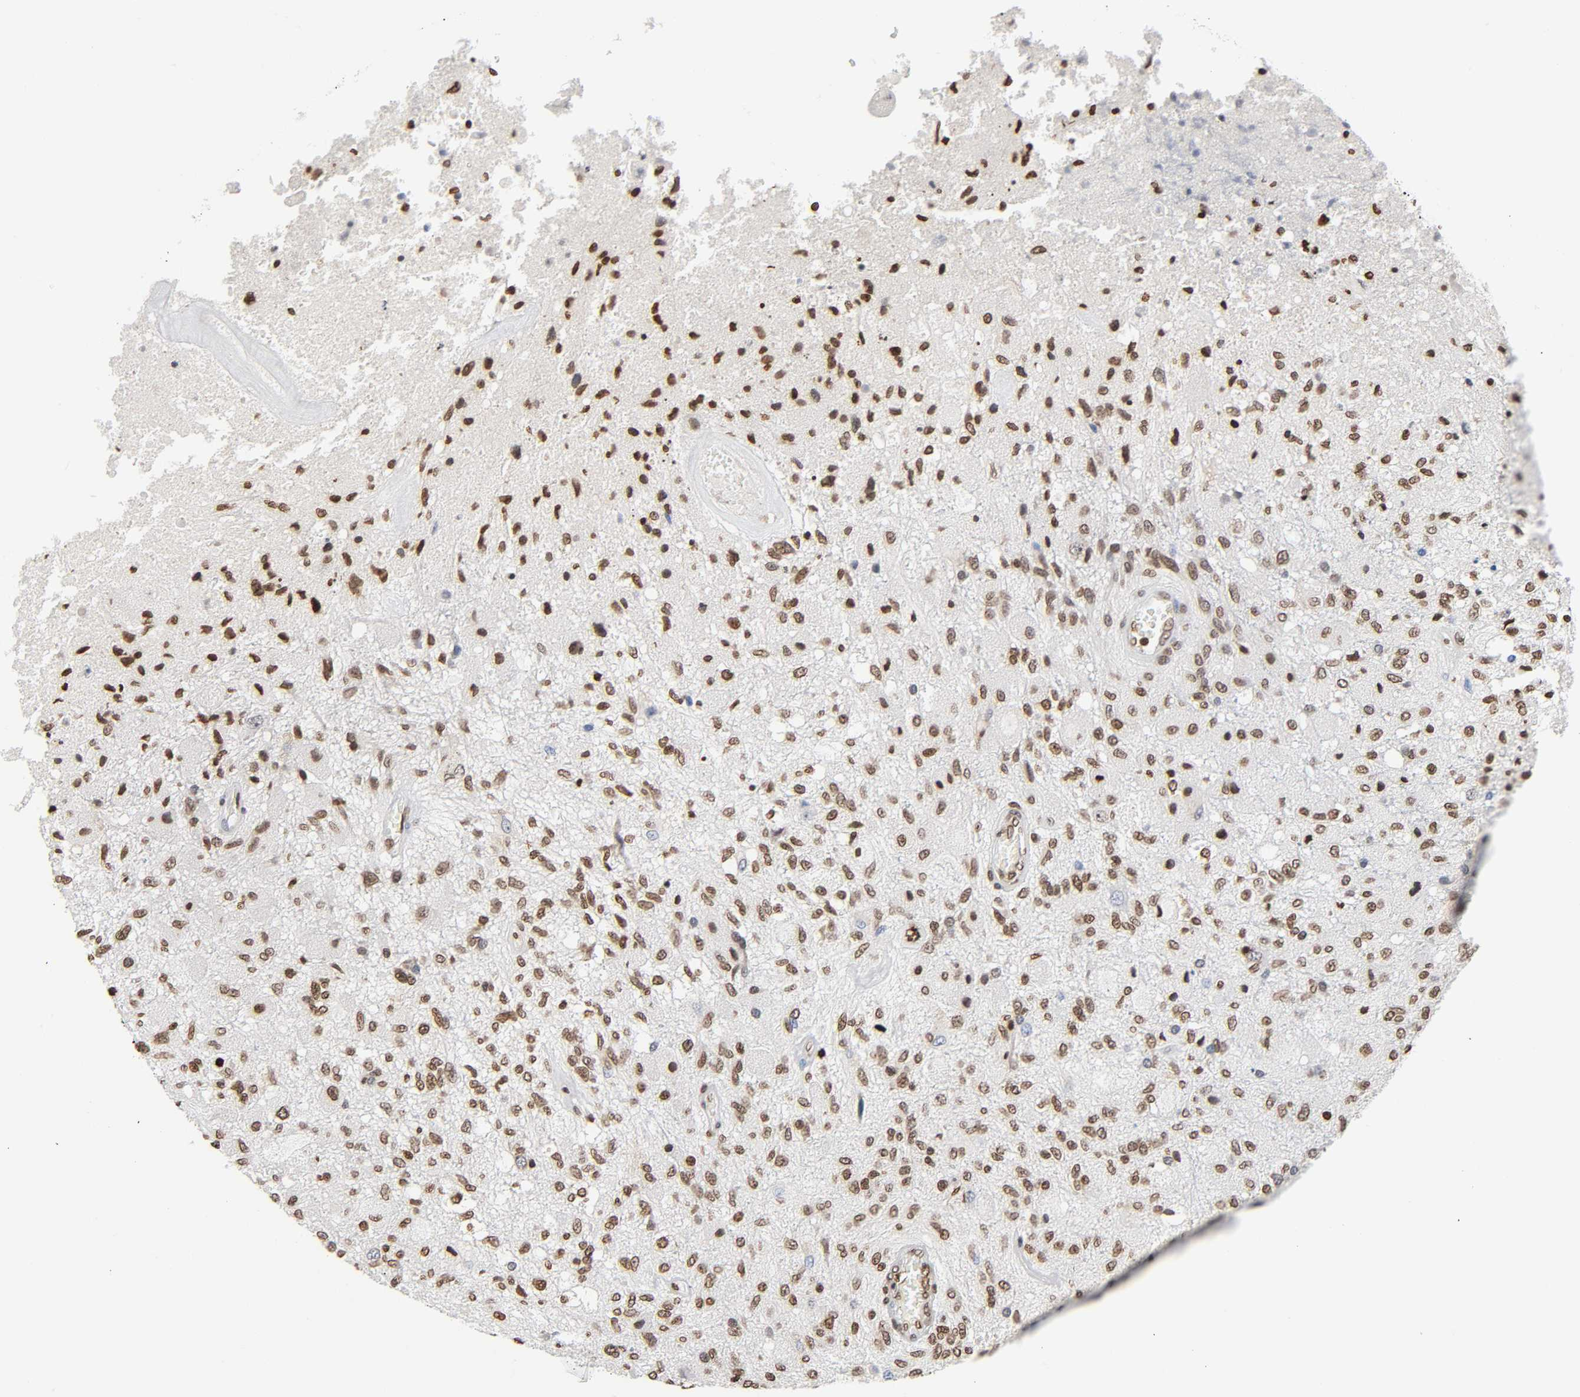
{"staining": {"intensity": "moderate", "quantity": ">75%", "location": "nuclear"}, "tissue": "glioma", "cell_type": "Tumor cells", "image_type": "cancer", "snomed": [{"axis": "morphology", "description": "Normal tissue, NOS"}, {"axis": "morphology", "description": "Glioma, malignant, High grade"}, {"axis": "topography", "description": "Cerebral cortex"}], "caption": "This micrograph shows IHC staining of glioma, with medium moderate nuclear expression in approximately >75% of tumor cells.", "gene": "HOXA6", "patient": {"sex": "male", "age": 77}}